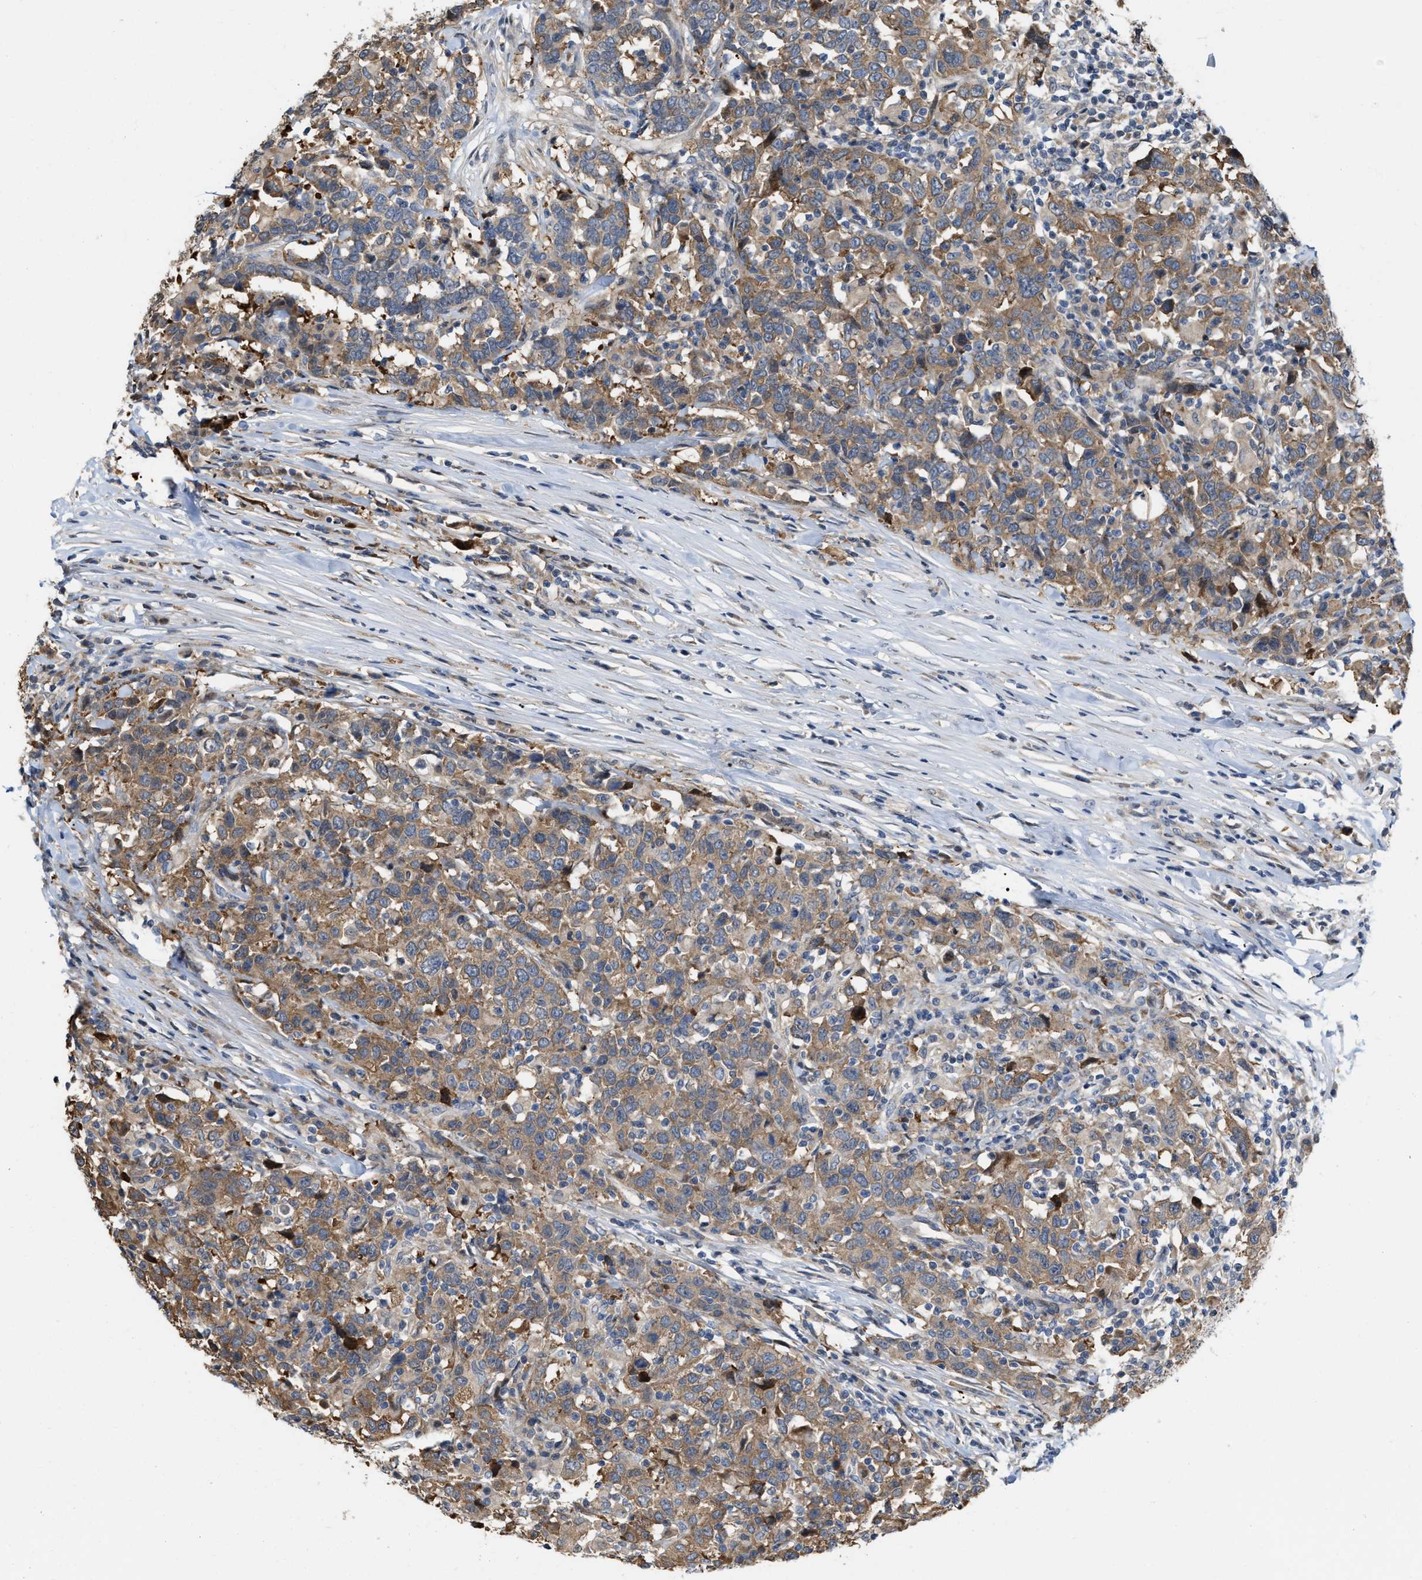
{"staining": {"intensity": "moderate", "quantity": ">75%", "location": "cytoplasmic/membranous"}, "tissue": "urothelial cancer", "cell_type": "Tumor cells", "image_type": "cancer", "snomed": [{"axis": "morphology", "description": "Urothelial carcinoma, High grade"}, {"axis": "topography", "description": "Urinary bladder"}], "caption": "Immunohistochemical staining of human urothelial carcinoma (high-grade) shows moderate cytoplasmic/membranous protein positivity in approximately >75% of tumor cells.", "gene": "CSNK1A1", "patient": {"sex": "male", "age": 61}}